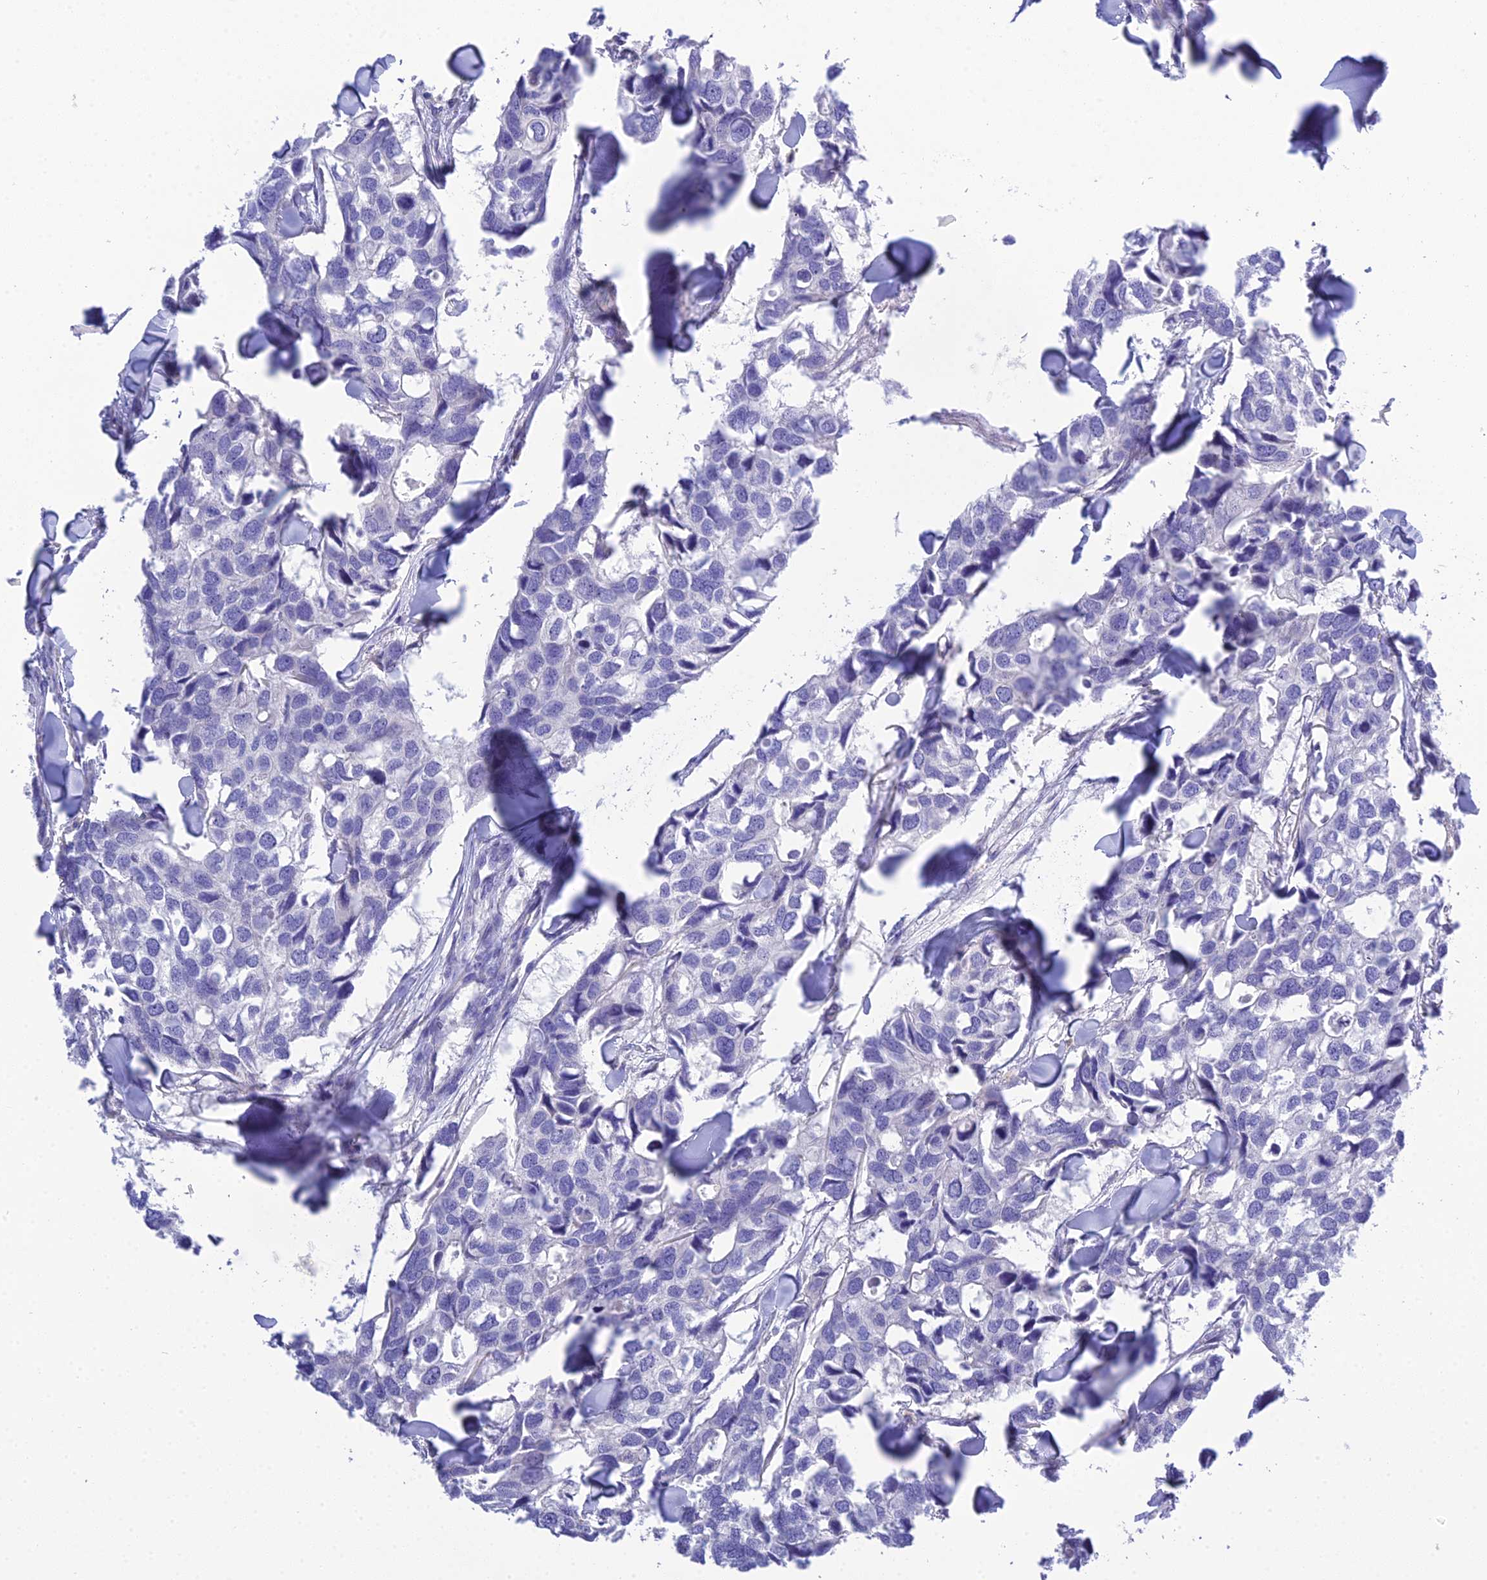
{"staining": {"intensity": "negative", "quantity": "none", "location": "none"}, "tissue": "breast cancer", "cell_type": "Tumor cells", "image_type": "cancer", "snomed": [{"axis": "morphology", "description": "Duct carcinoma"}, {"axis": "topography", "description": "Breast"}], "caption": "Micrograph shows no significant protein positivity in tumor cells of breast cancer (infiltrating ductal carcinoma). (DAB (3,3'-diaminobenzidine) IHC with hematoxylin counter stain).", "gene": "KIAA0408", "patient": {"sex": "female", "age": 83}}